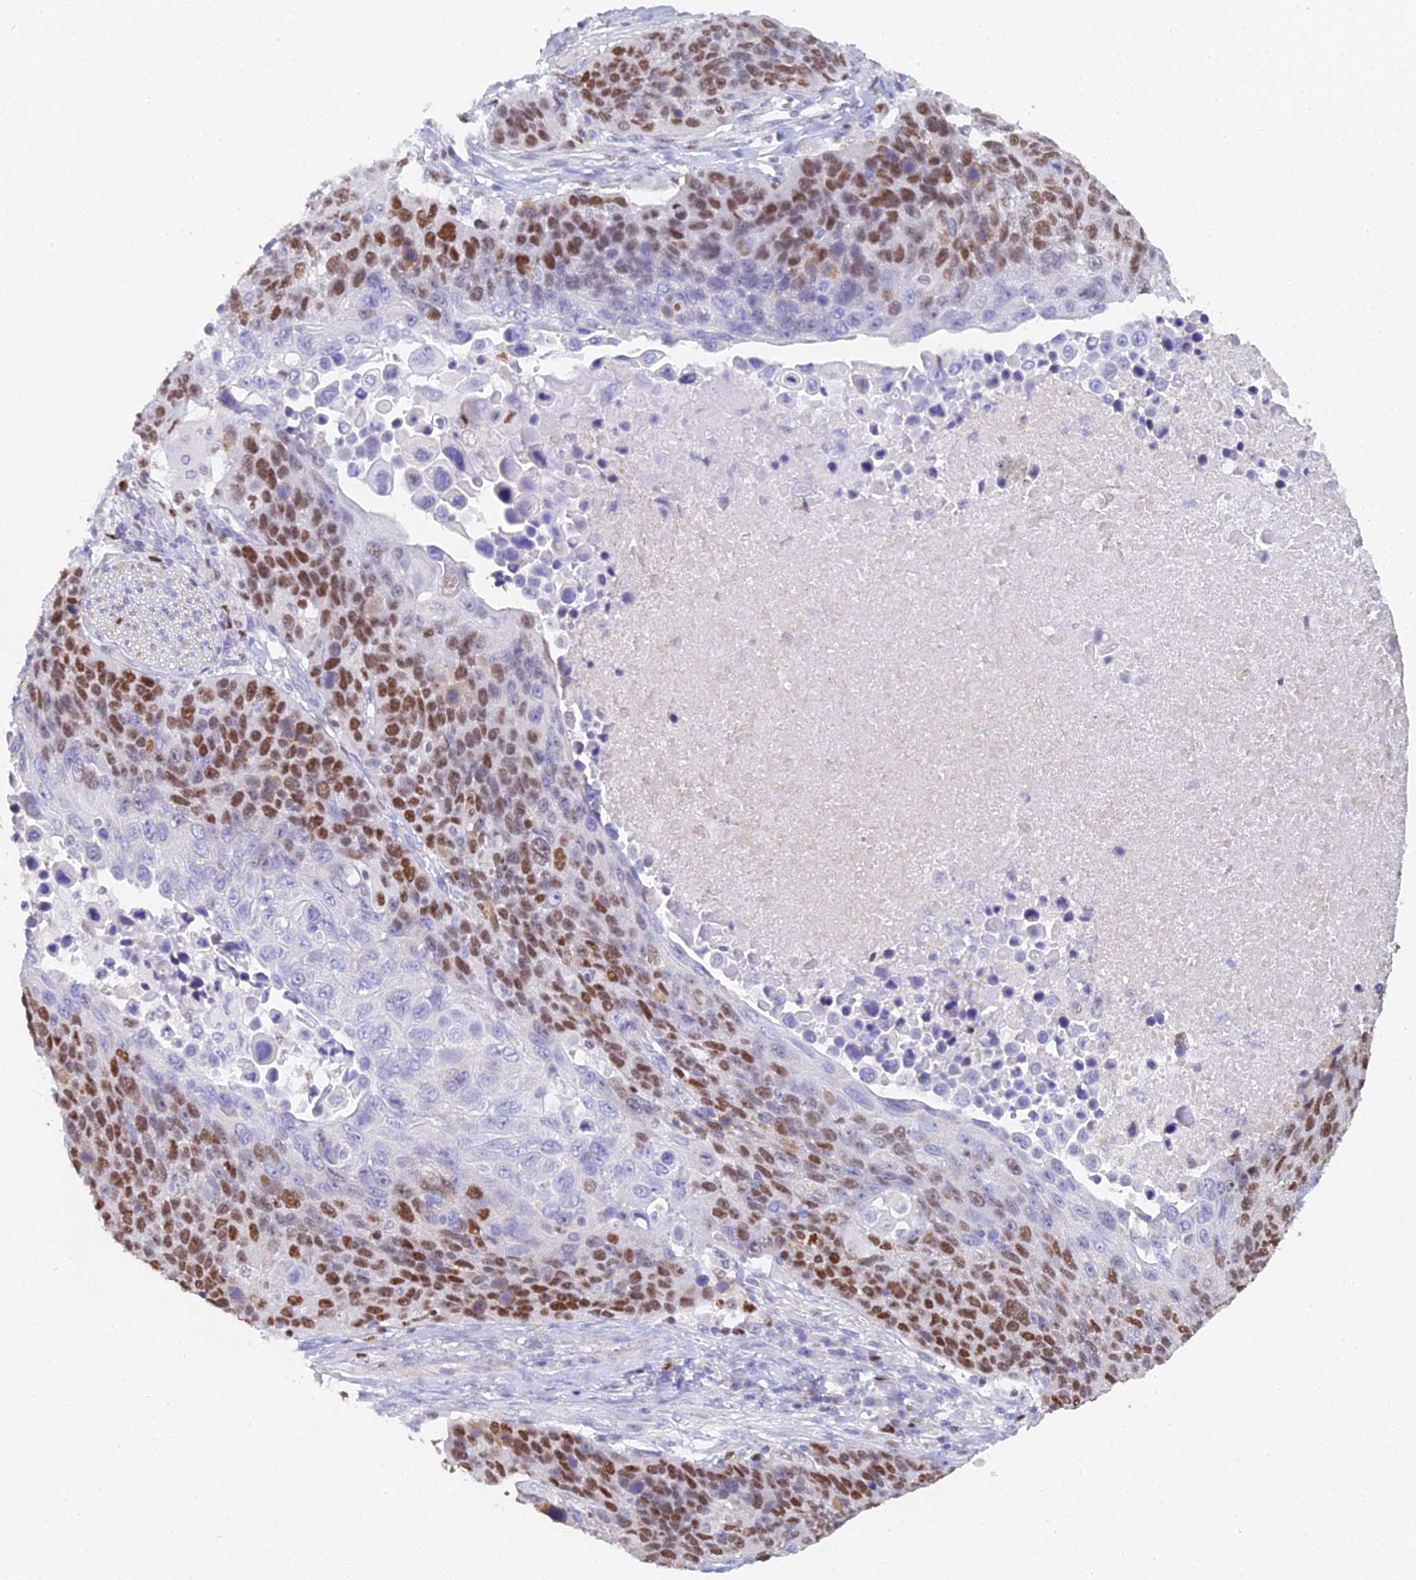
{"staining": {"intensity": "strong", "quantity": "25%-75%", "location": "nuclear"}, "tissue": "lung cancer", "cell_type": "Tumor cells", "image_type": "cancer", "snomed": [{"axis": "morphology", "description": "Normal tissue, NOS"}, {"axis": "morphology", "description": "Squamous cell carcinoma, NOS"}, {"axis": "topography", "description": "Lymph node"}, {"axis": "topography", "description": "Lung"}], "caption": "Immunohistochemistry (IHC) micrograph of neoplastic tissue: lung cancer stained using IHC displays high levels of strong protein expression localized specifically in the nuclear of tumor cells, appearing as a nuclear brown color.", "gene": "MCM2", "patient": {"sex": "male", "age": 66}}